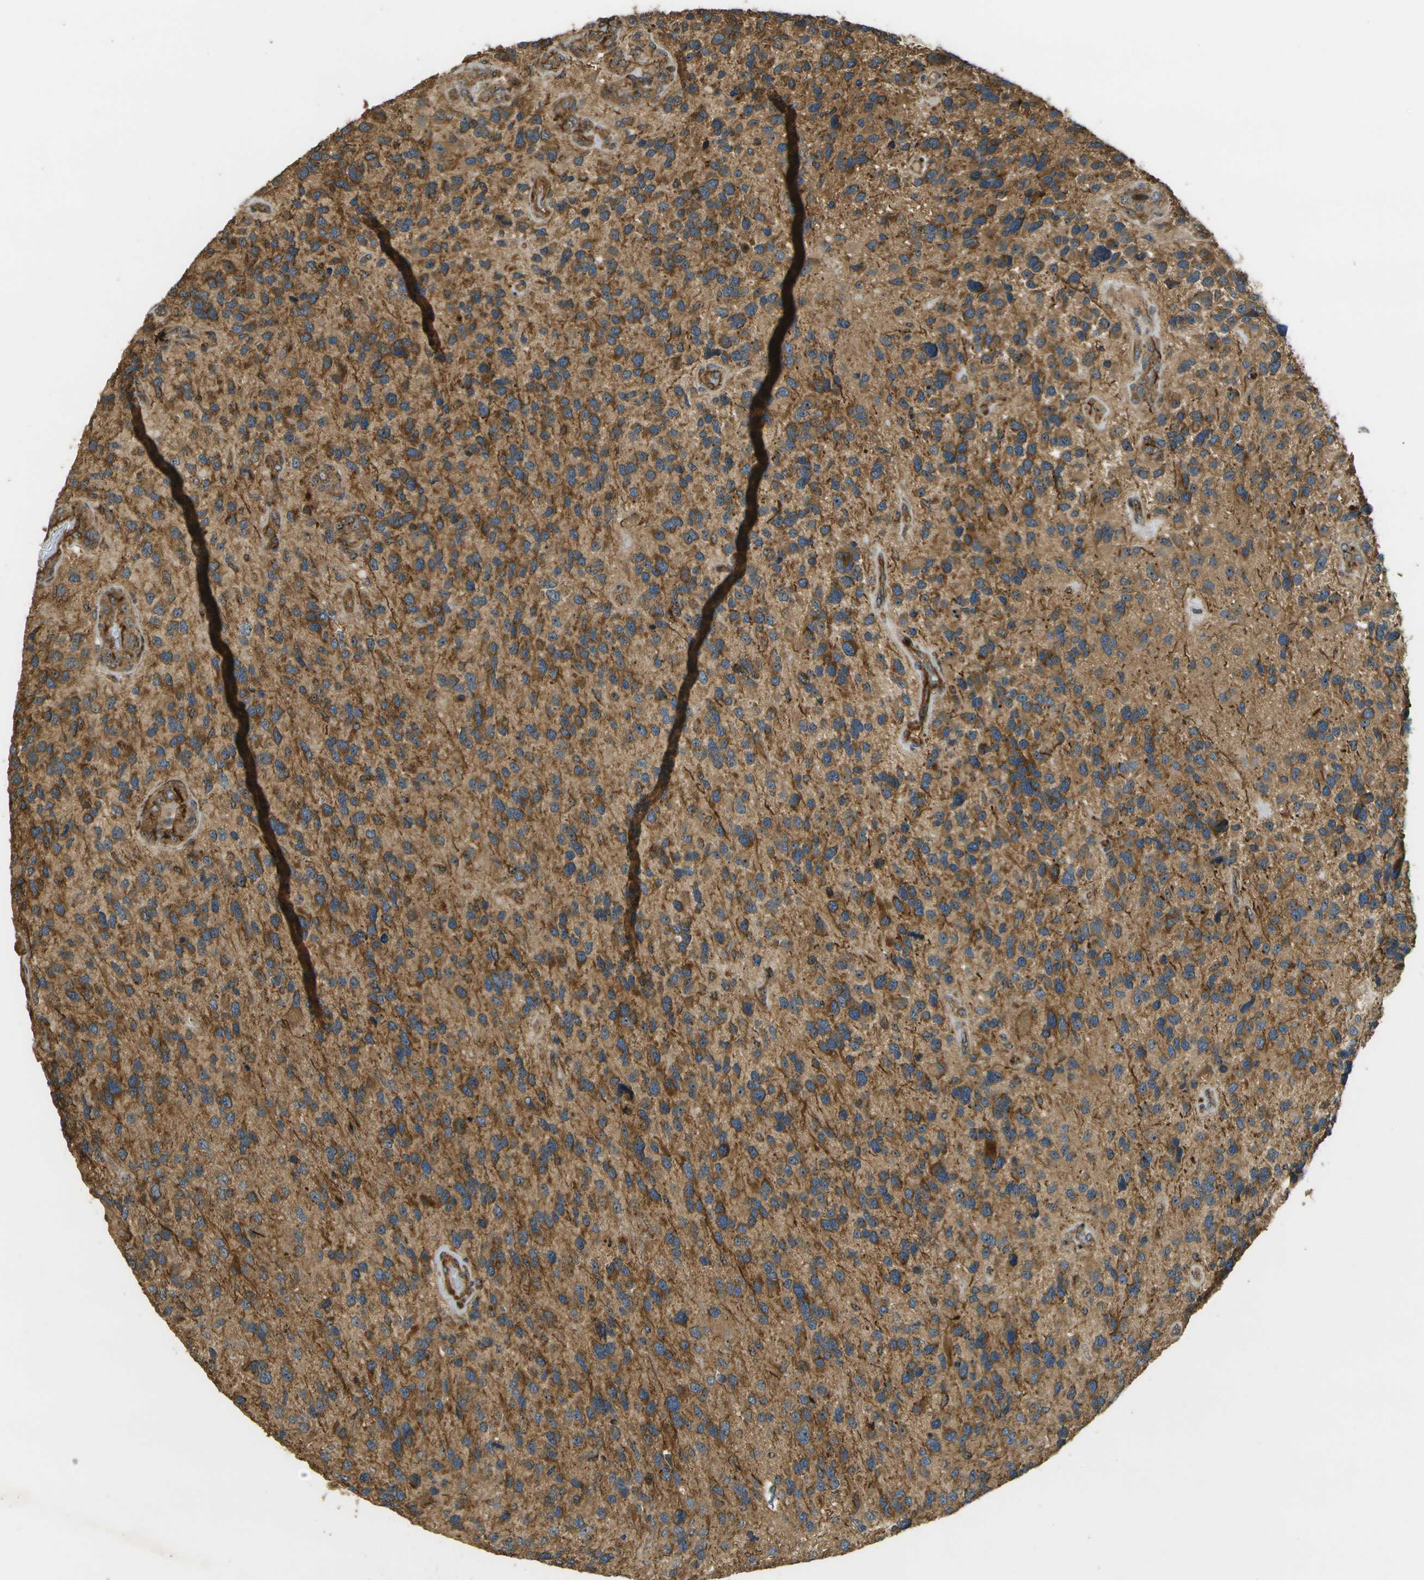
{"staining": {"intensity": "moderate", "quantity": ">75%", "location": "cytoplasmic/membranous"}, "tissue": "glioma", "cell_type": "Tumor cells", "image_type": "cancer", "snomed": [{"axis": "morphology", "description": "Glioma, malignant, High grade"}, {"axis": "topography", "description": "Brain"}], "caption": "A photomicrograph of human malignant high-grade glioma stained for a protein demonstrates moderate cytoplasmic/membranous brown staining in tumor cells. (DAB (3,3'-diaminobenzidine) = brown stain, brightfield microscopy at high magnification).", "gene": "LRP12", "patient": {"sex": "female", "age": 58}}